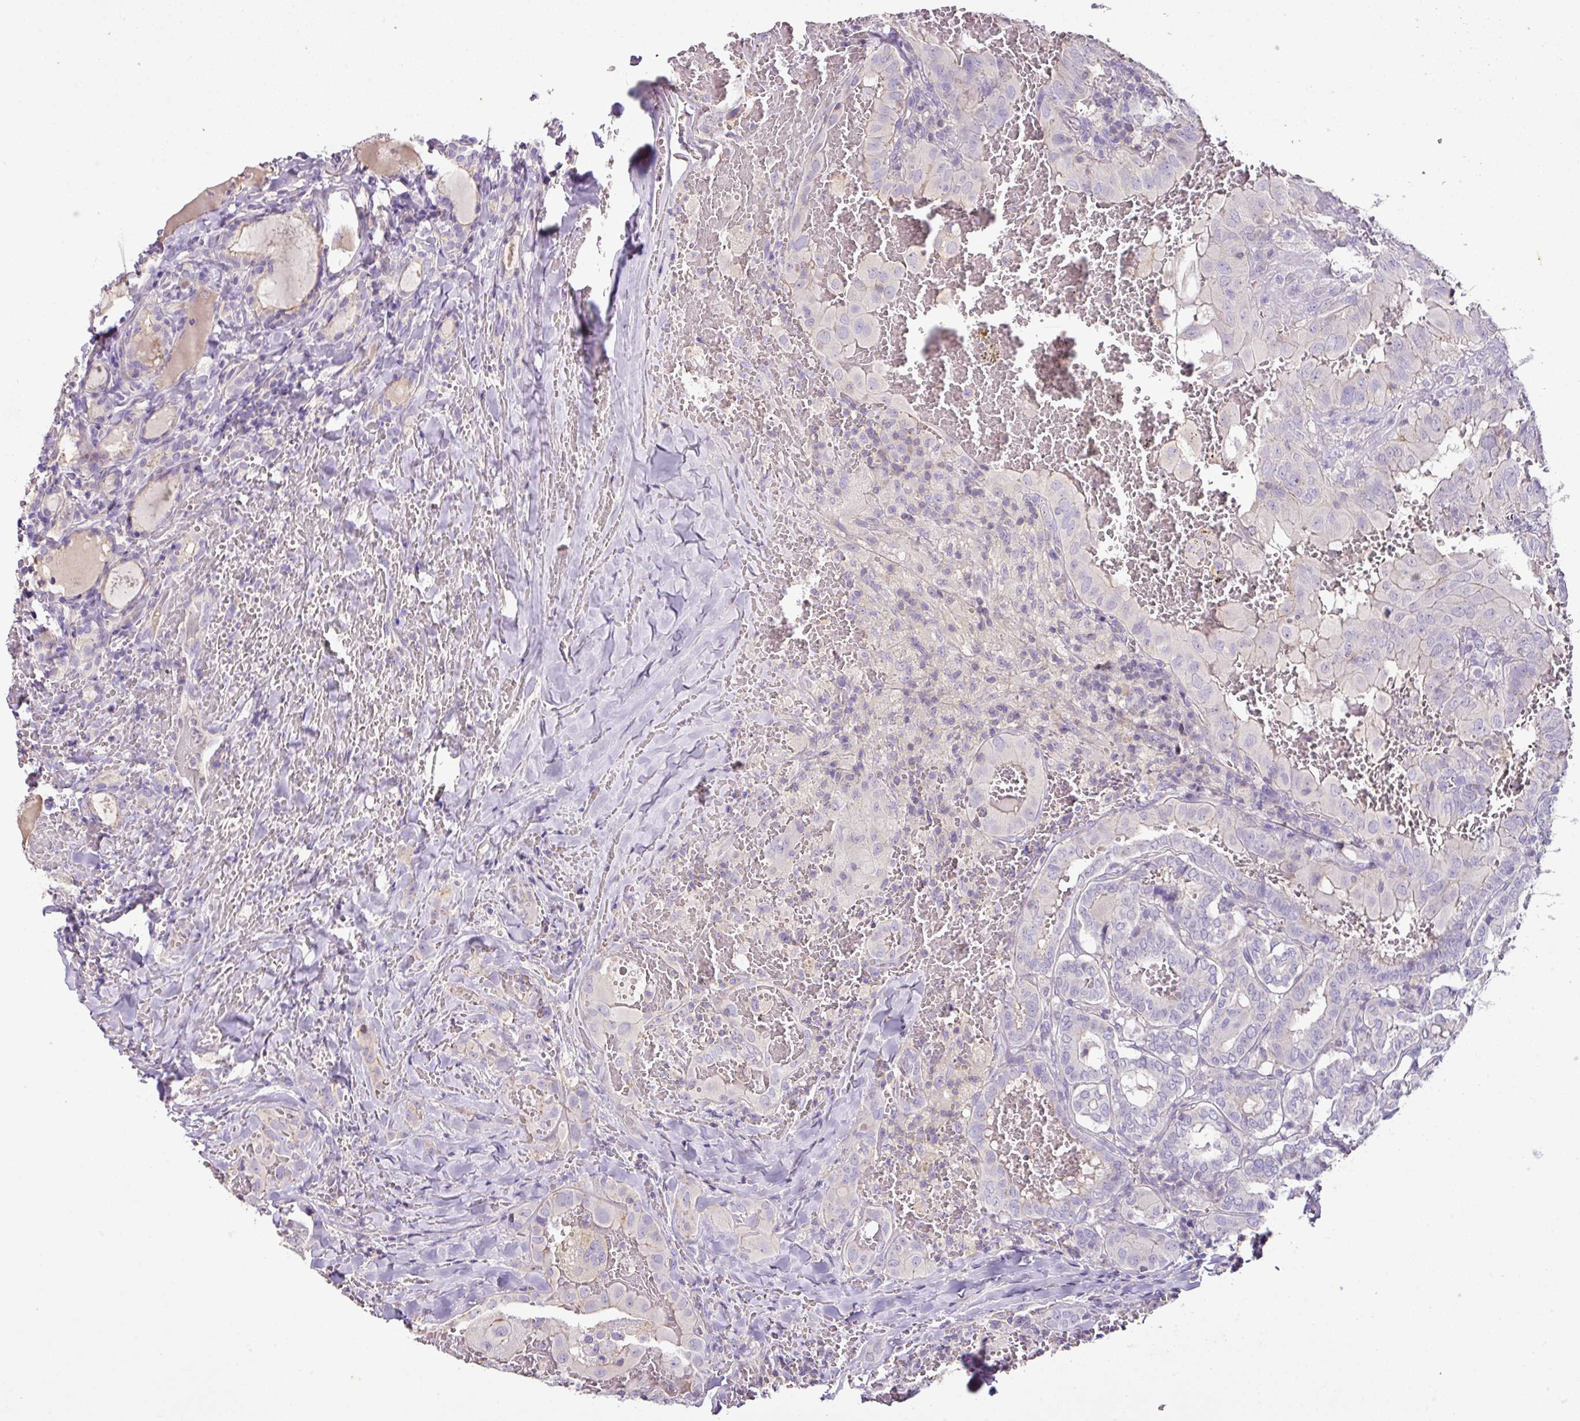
{"staining": {"intensity": "negative", "quantity": "none", "location": "none"}, "tissue": "thyroid cancer", "cell_type": "Tumor cells", "image_type": "cancer", "snomed": [{"axis": "morphology", "description": "Papillary adenocarcinoma, NOS"}, {"axis": "topography", "description": "Thyroid gland"}], "caption": "Protein analysis of papillary adenocarcinoma (thyroid) demonstrates no significant expression in tumor cells. The staining is performed using DAB (3,3'-diaminobenzidine) brown chromogen with nuclei counter-stained in using hematoxylin.", "gene": "AGR3", "patient": {"sex": "female", "age": 72}}